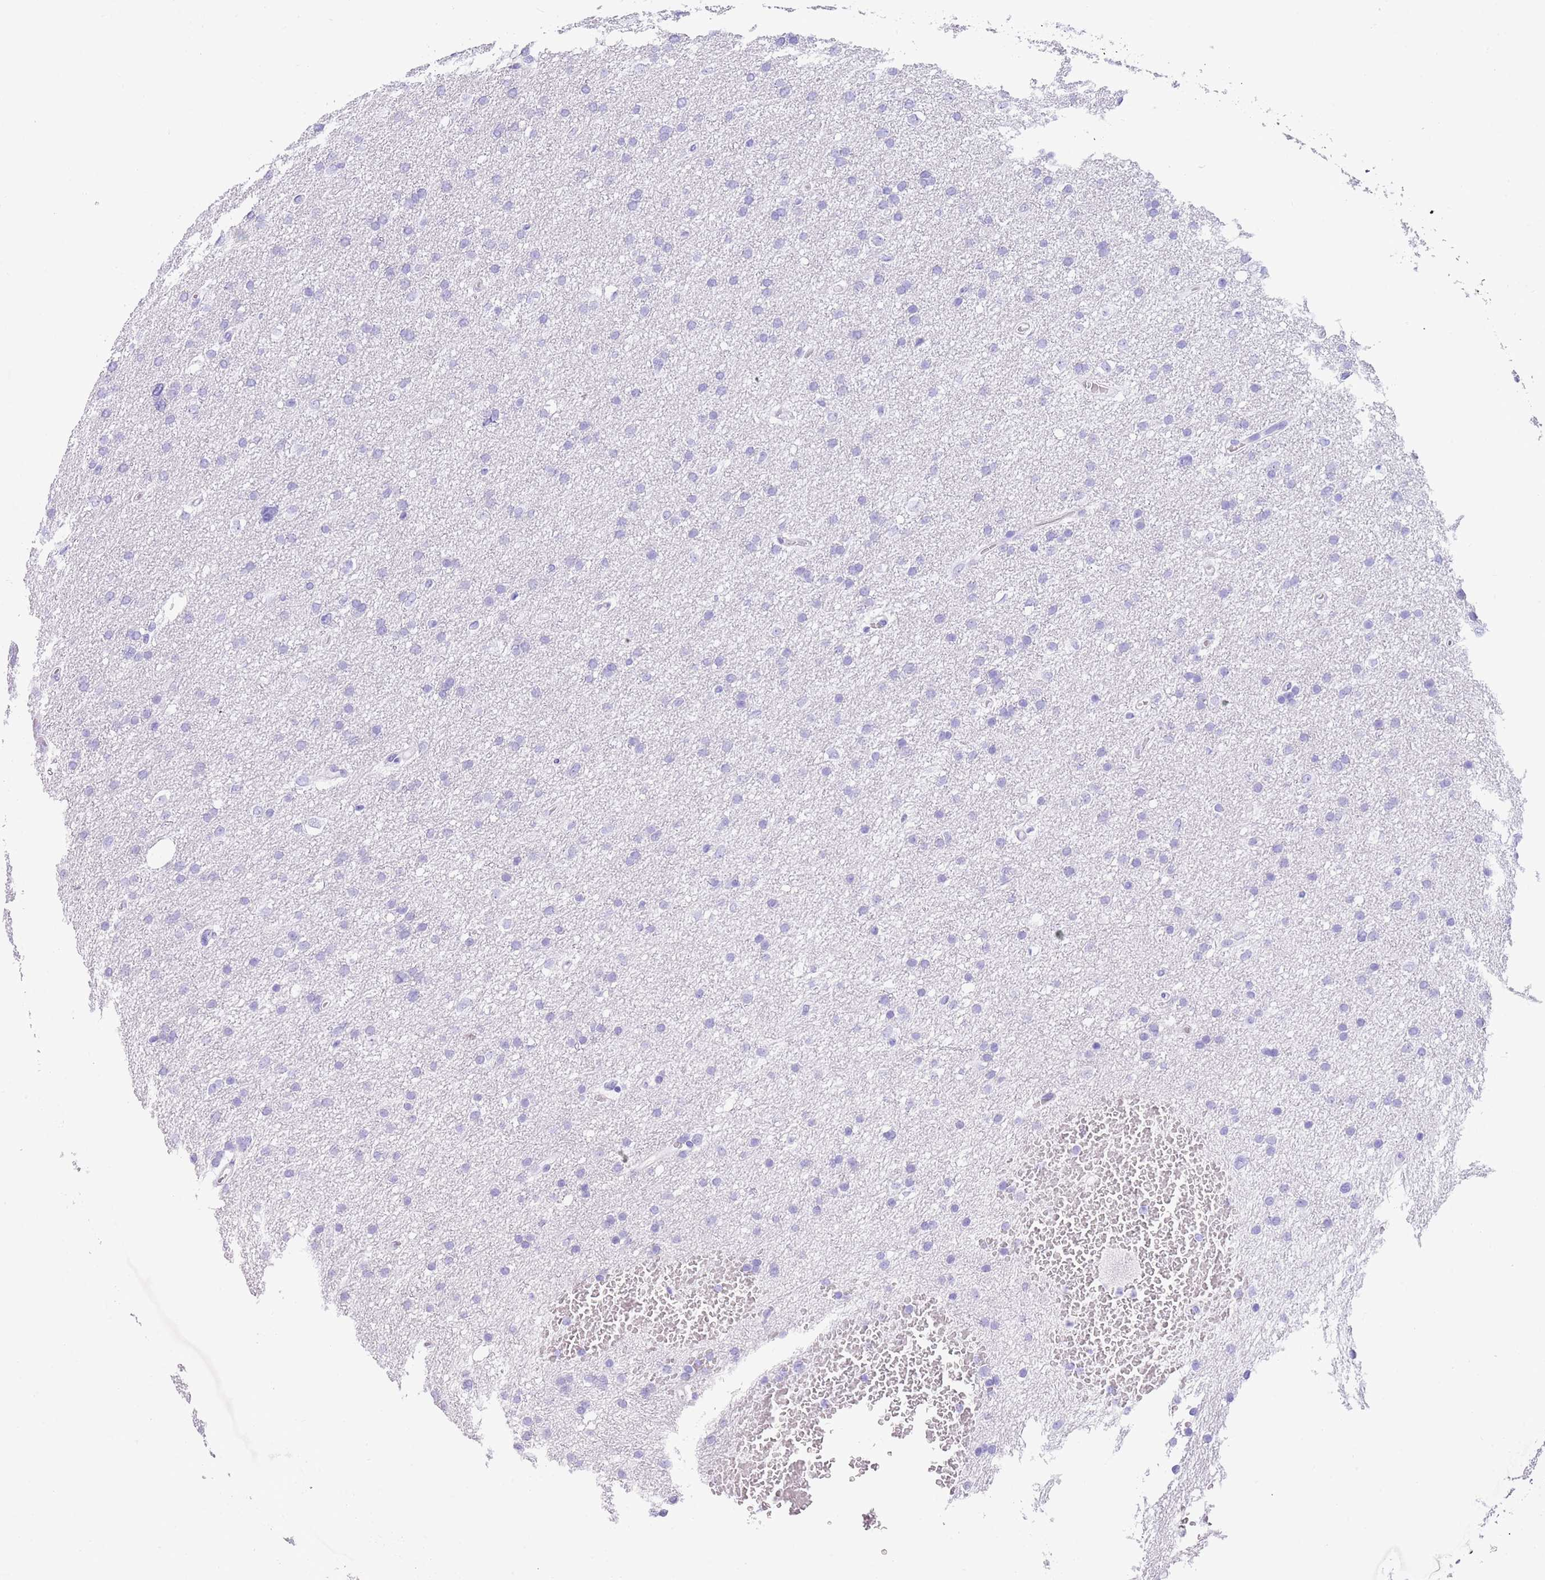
{"staining": {"intensity": "negative", "quantity": "none", "location": "none"}, "tissue": "glioma", "cell_type": "Tumor cells", "image_type": "cancer", "snomed": [{"axis": "morphology", "description": "Glioma, malignant, High grade"}, {"axis": "topography", "description": "Cerebral cortex"}], "caption": "Protein analysis of malignant glioma (high-grade) reveals no significant staining in tumor cells. (DAB IHC, high magnification).", "gene": "TMEM185B", "patient": {"sex": "female", "age": 36}}